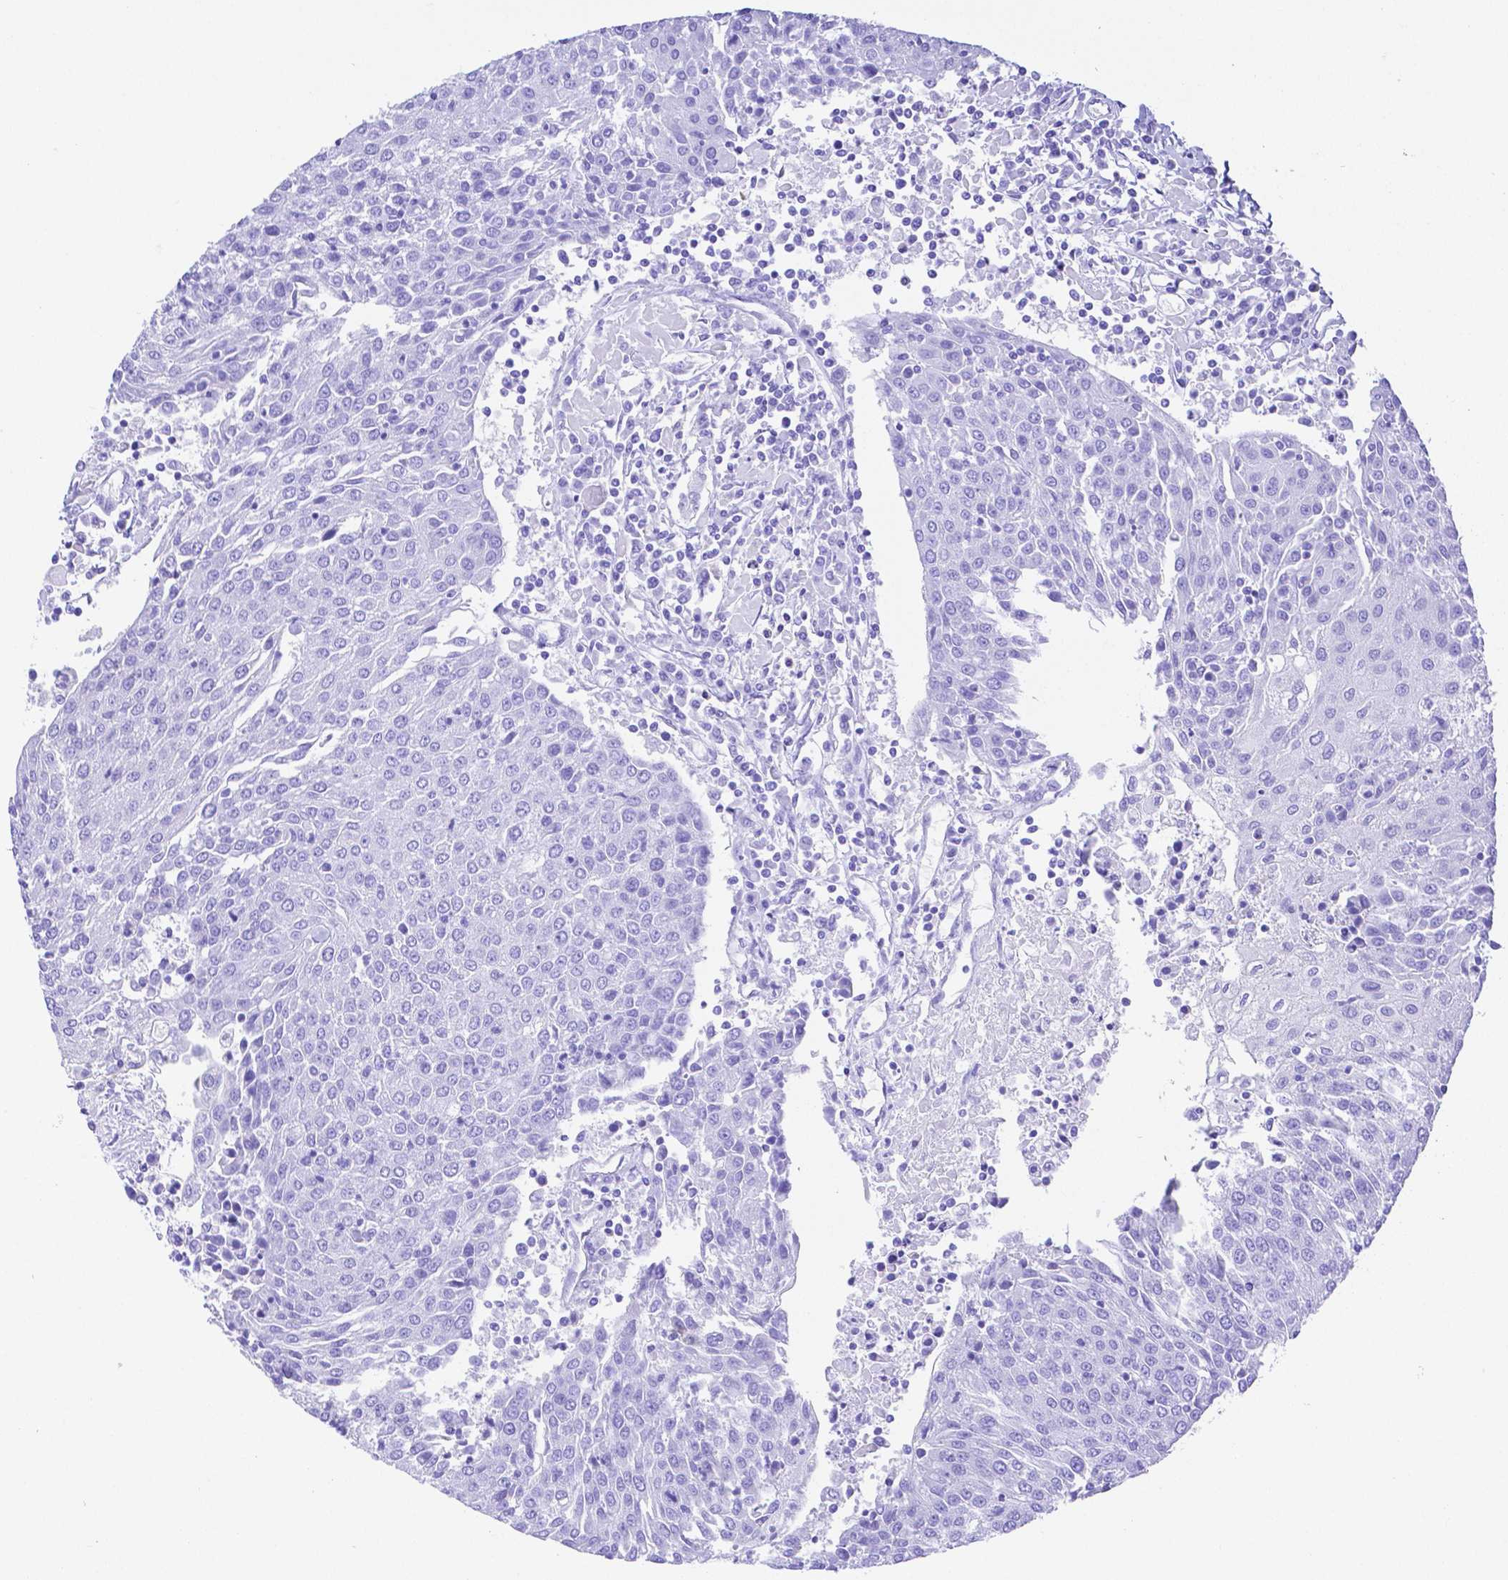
{"staining": {"intensity": "negative", "quantity": "none", "location": "none"}, "tissue": "urothelial cancer", "cell_type": "Tumor cells", "image_type": "cancer", "snomed": [{"axis": "morphology", "description": "Urothelial carcinoma, High grade"}, {"axis": "topography", "description": "Urinary bladder"}], "caption": "Immunohistochemistry (IHC) histopathology image of human urothelial carcinoma (high-grade) stained for a protein (brown), which demonstrates no staining in tumor cells.", "gene": "SMR3A", "patient": {"sex": "female", "age": 85}}